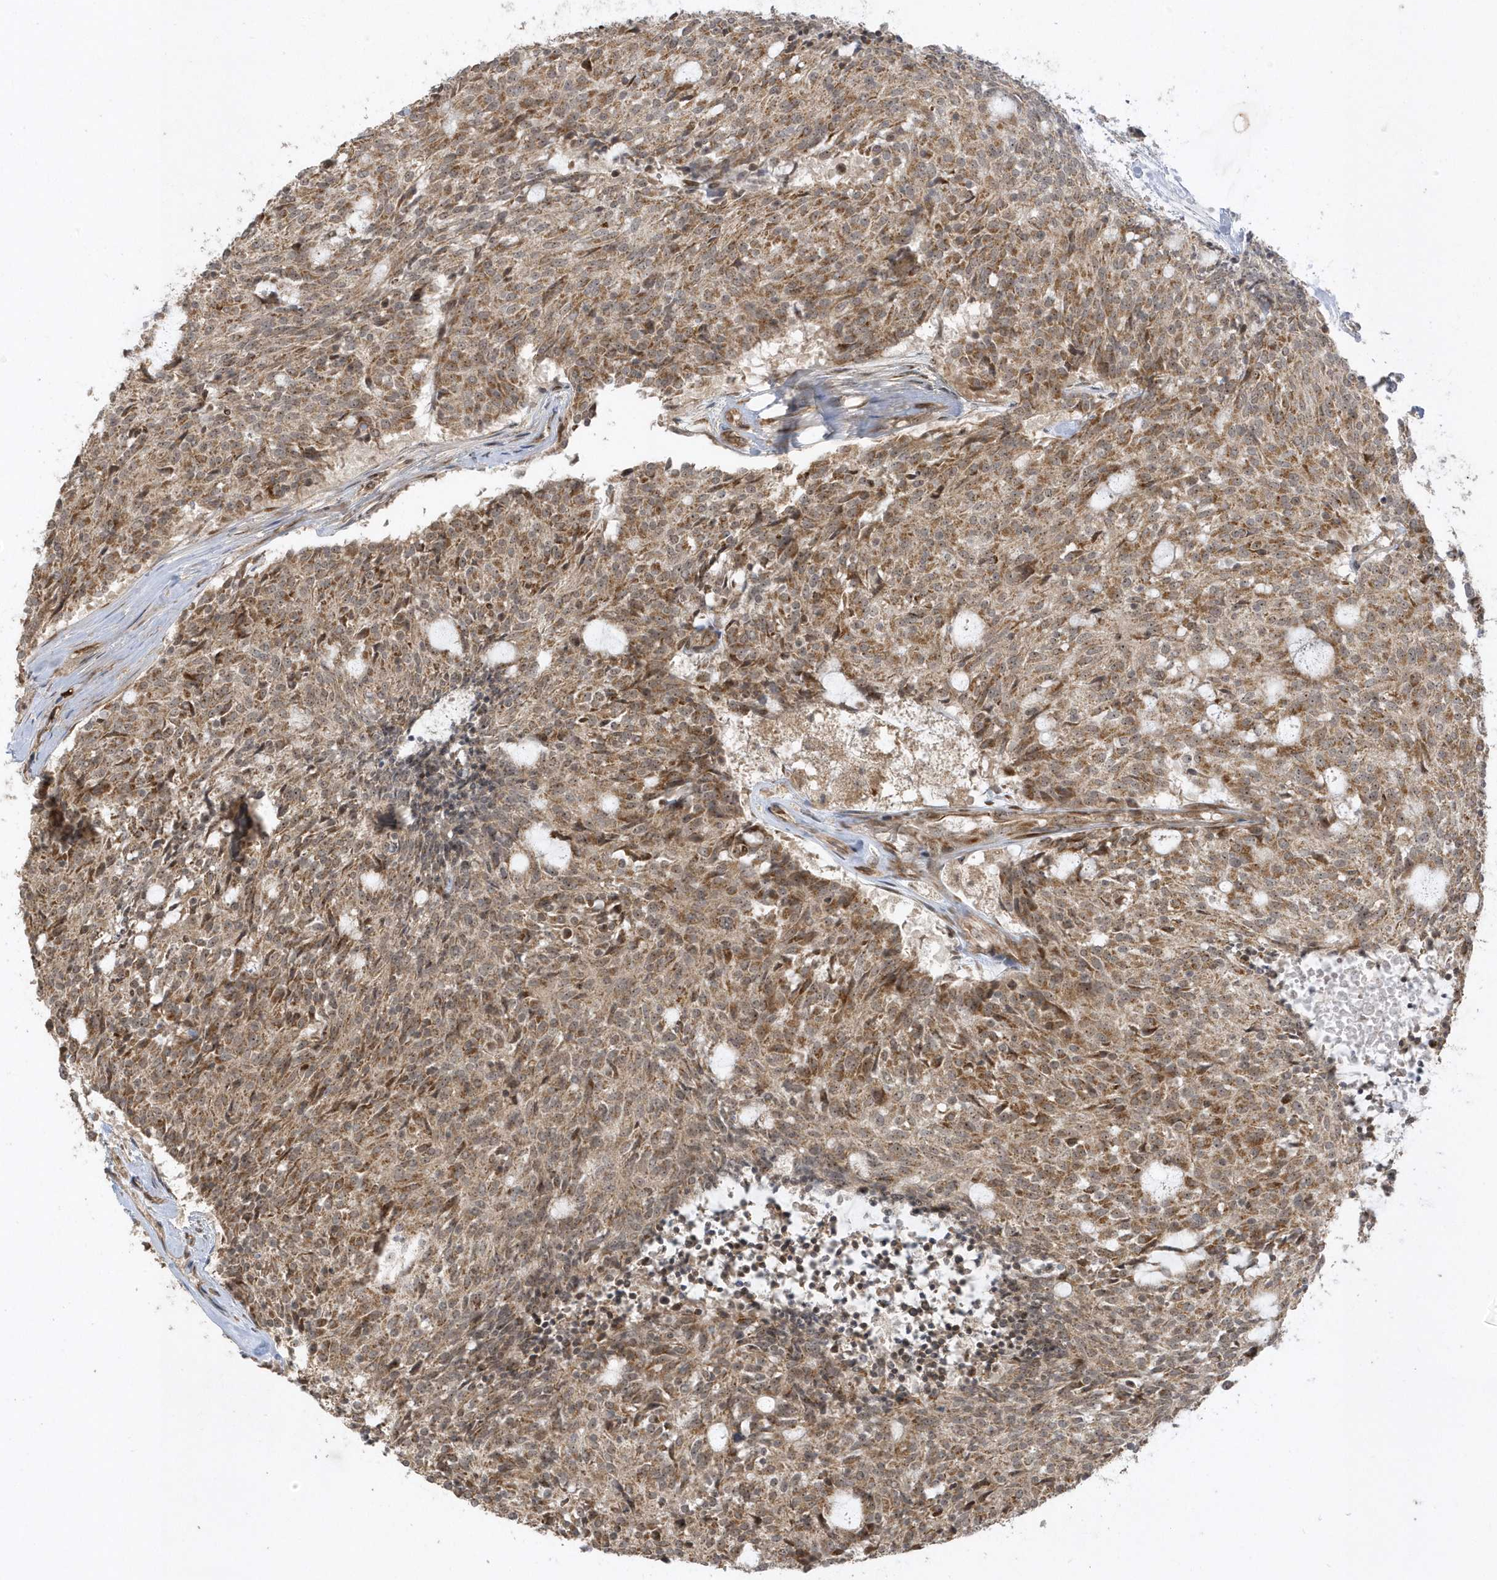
{"staining": {"intensity": "moderate", "quantity": ">75%", "location": "cytoplasmic/membranous"}, "tissue": "carcinoid", "cell_type": "Tumor cells", "image_type": "cancer", "snomed": [{"axis": "morphology", "description": "Carcinoid, malignant, NOS"}, {"axis": "topography", "description": "Pancreas"}], "caption": "Carcinoid was stained to show a protein in brown. There is medium levels of moderate cytoplasmic/membranous expression in approximately >75% of tumor cells.", "gene": "ECM2", "patient": {"sex": "female", "age": 54}}